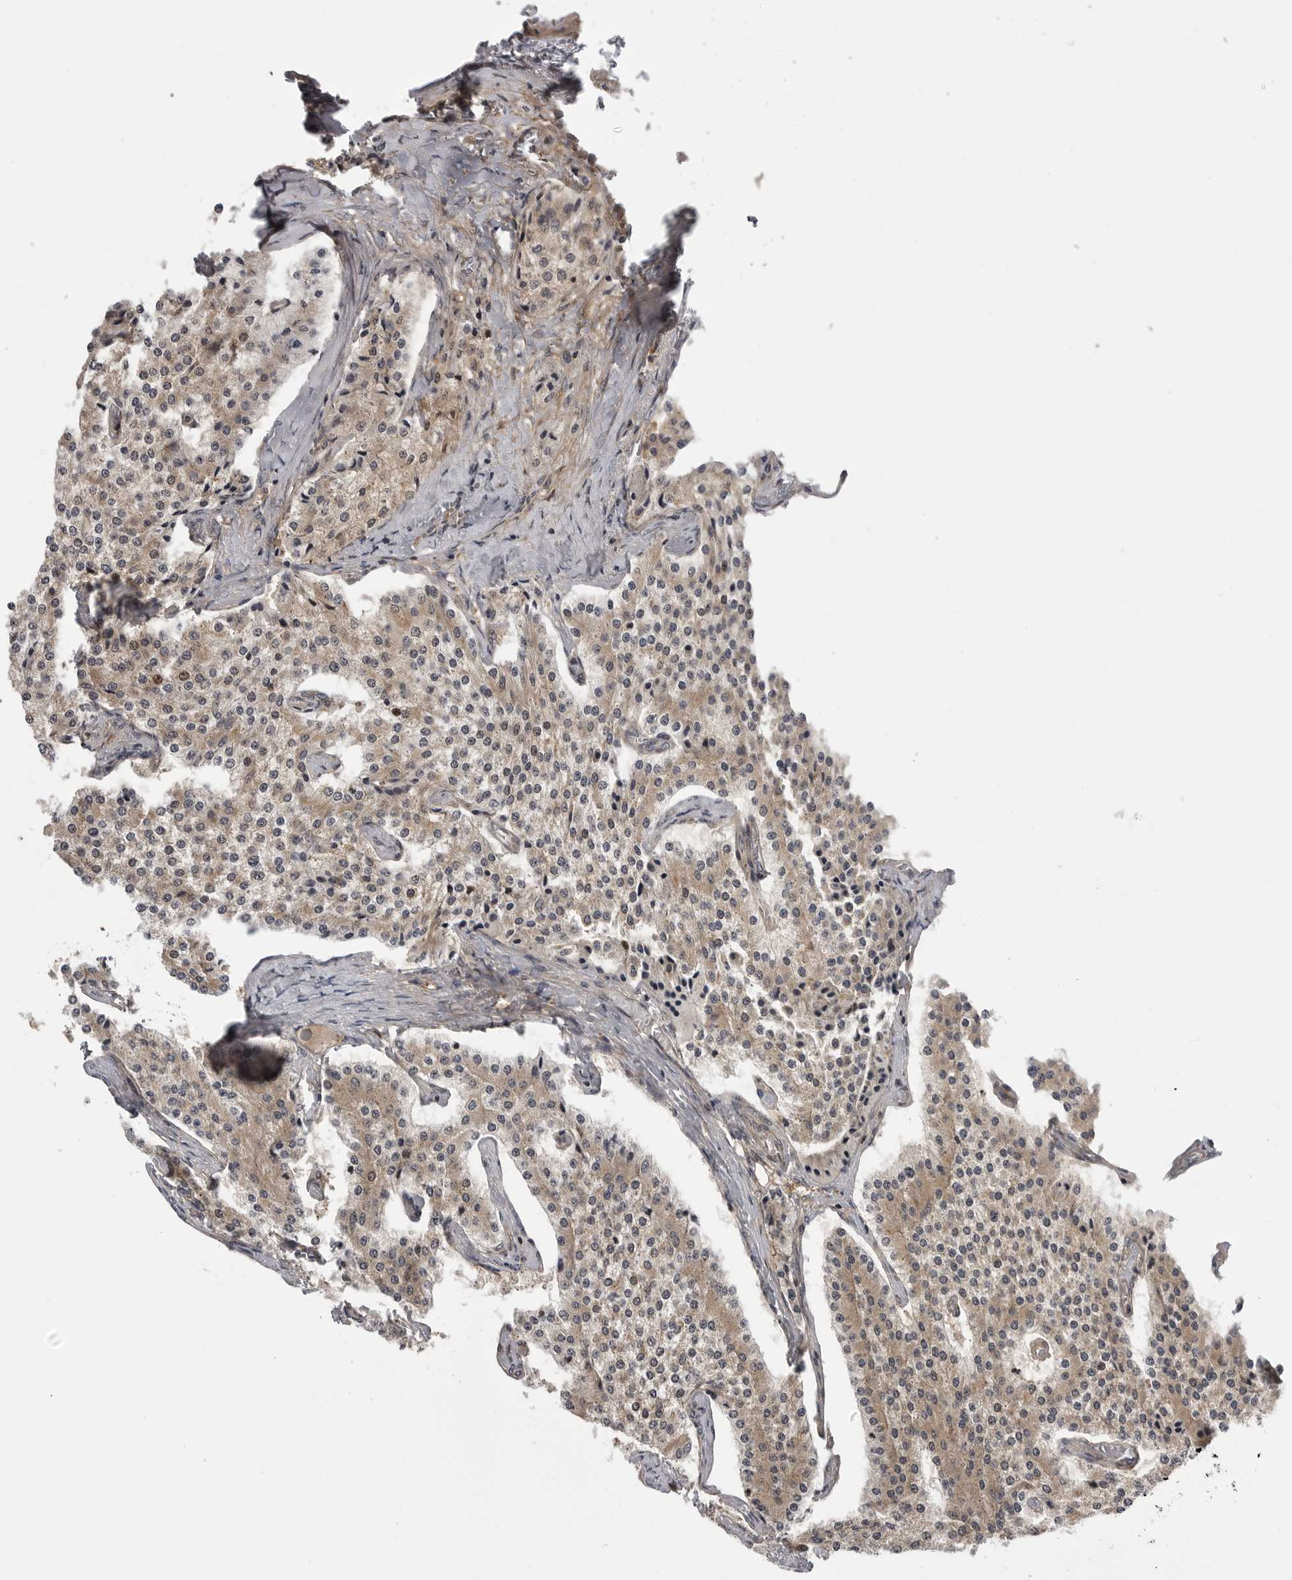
{"staining": {"intensity": "weak", "quantity": ">75%", "location": "cytoplasmic/membranous"}, "tissue": "carcinoid", "cell_type": "Tumor cells", "image_type": "cancer", "snomed": [{"axis": "morphology", "description": "Carcinoid, malignant, NOS"}, {"axis": "topography", "description": "Colon"}], "caption": "Malignant carcinoid tissue reveals weak cytoplasmic/membranous staining in approximately >75% of tumor cells (brown staining indicates protein expression, while blue staining denotes nuclei).", "gene": "LRRC45", "patient": {"sex": "female", "age": 52}}